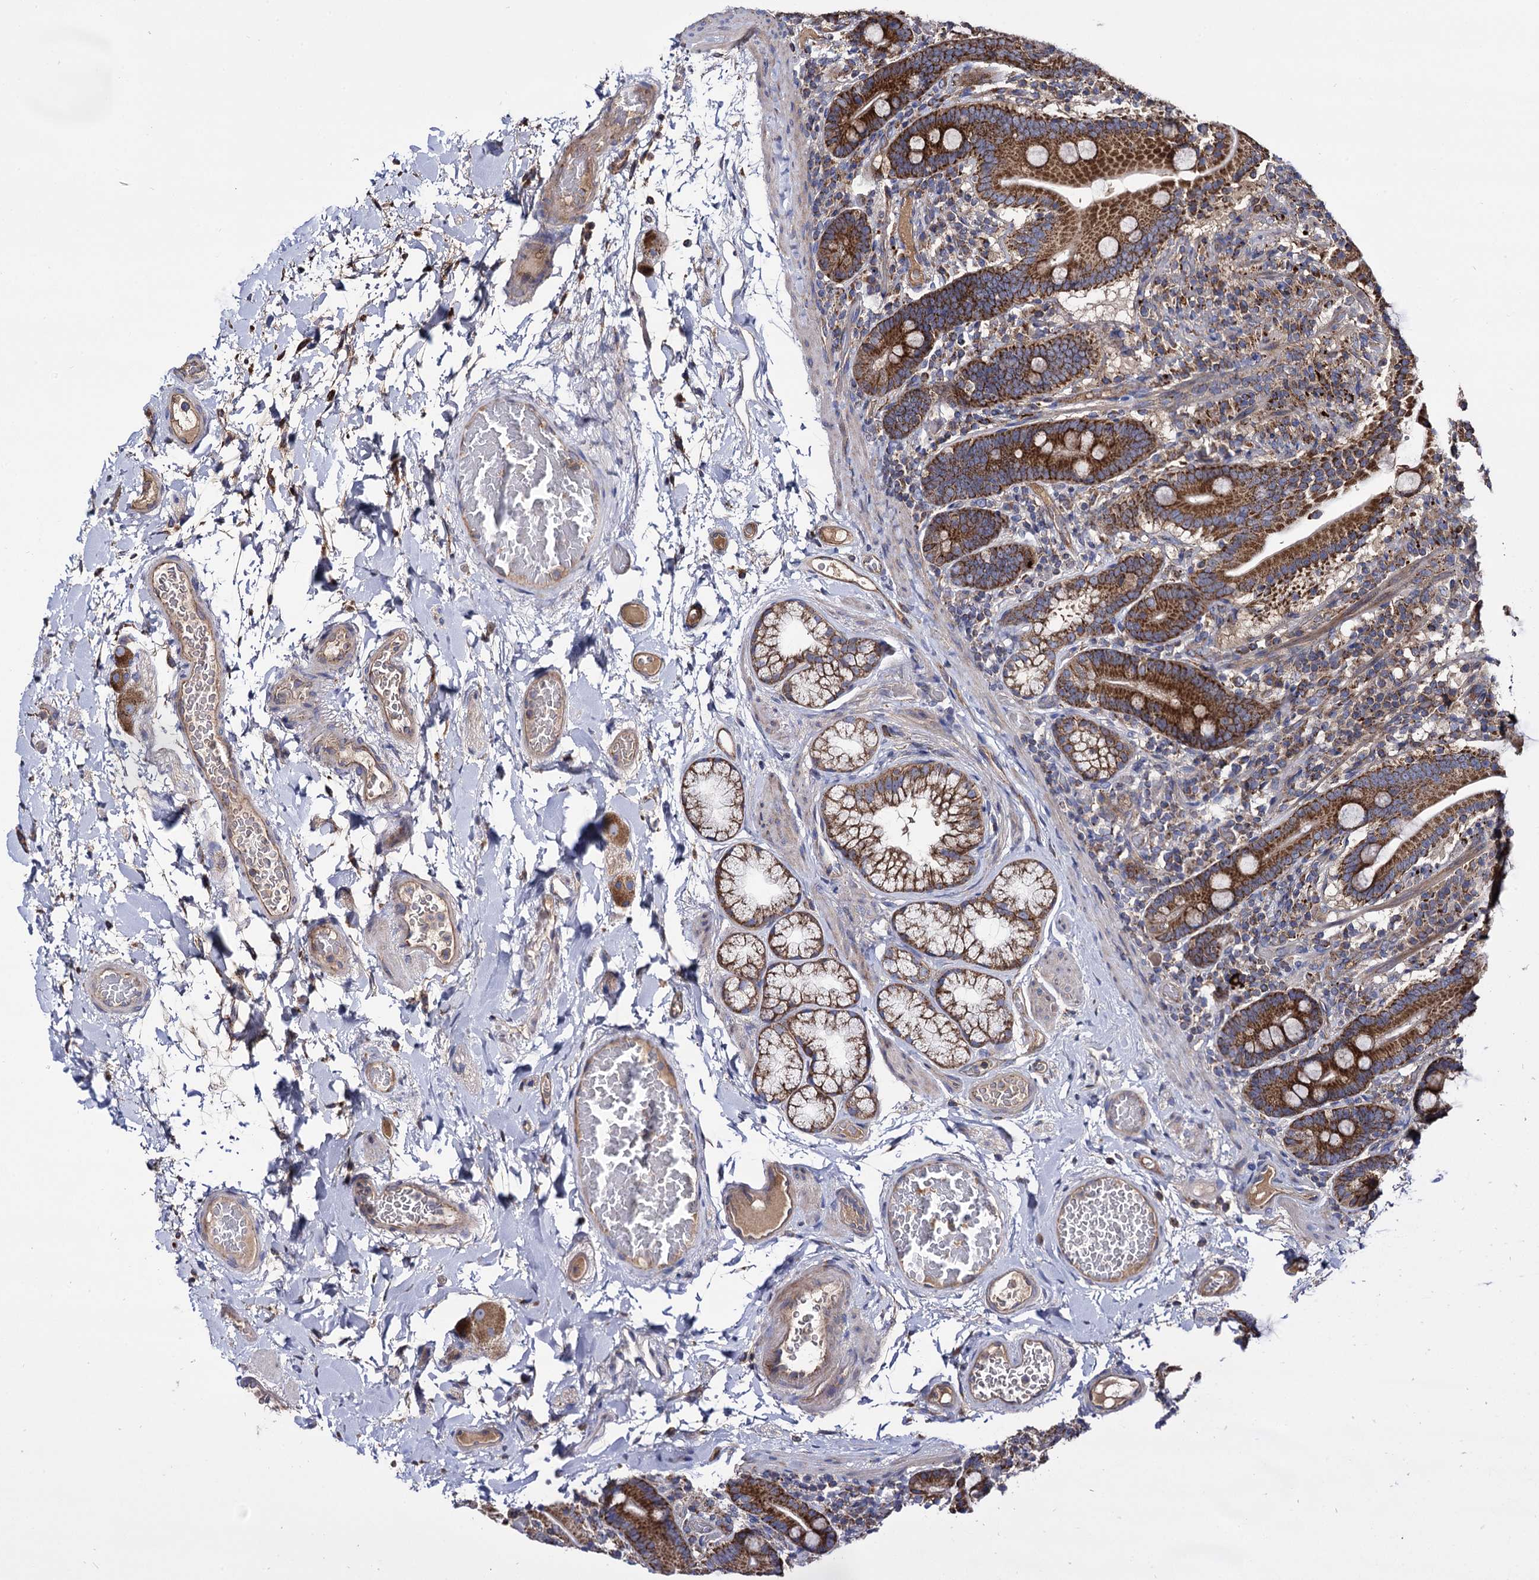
{"staining": {"intensity": "strong", "quantity": ">75%", "location": "cytoplasmic/membranous"}, "tissue": "duodenum", "cell_type": "Glandular cells", "image_type": "normal", "snomed": [{"axis": "morphology", "description": "Normal tissue, NOS"}, {"axis": "topography", "description": "Duodenum"}], "caption": "IHC histopathology image of unremarkable duodenum: duodenum stained using IHC exhibits high levels of strong protein expression localized specifically in the cytoplasmic/membranous of glandular cells, appearing as a cytoplasmic/membranous brown color.", "gene": "IQCH", "patient": {"sex": "male", "age": 55}}